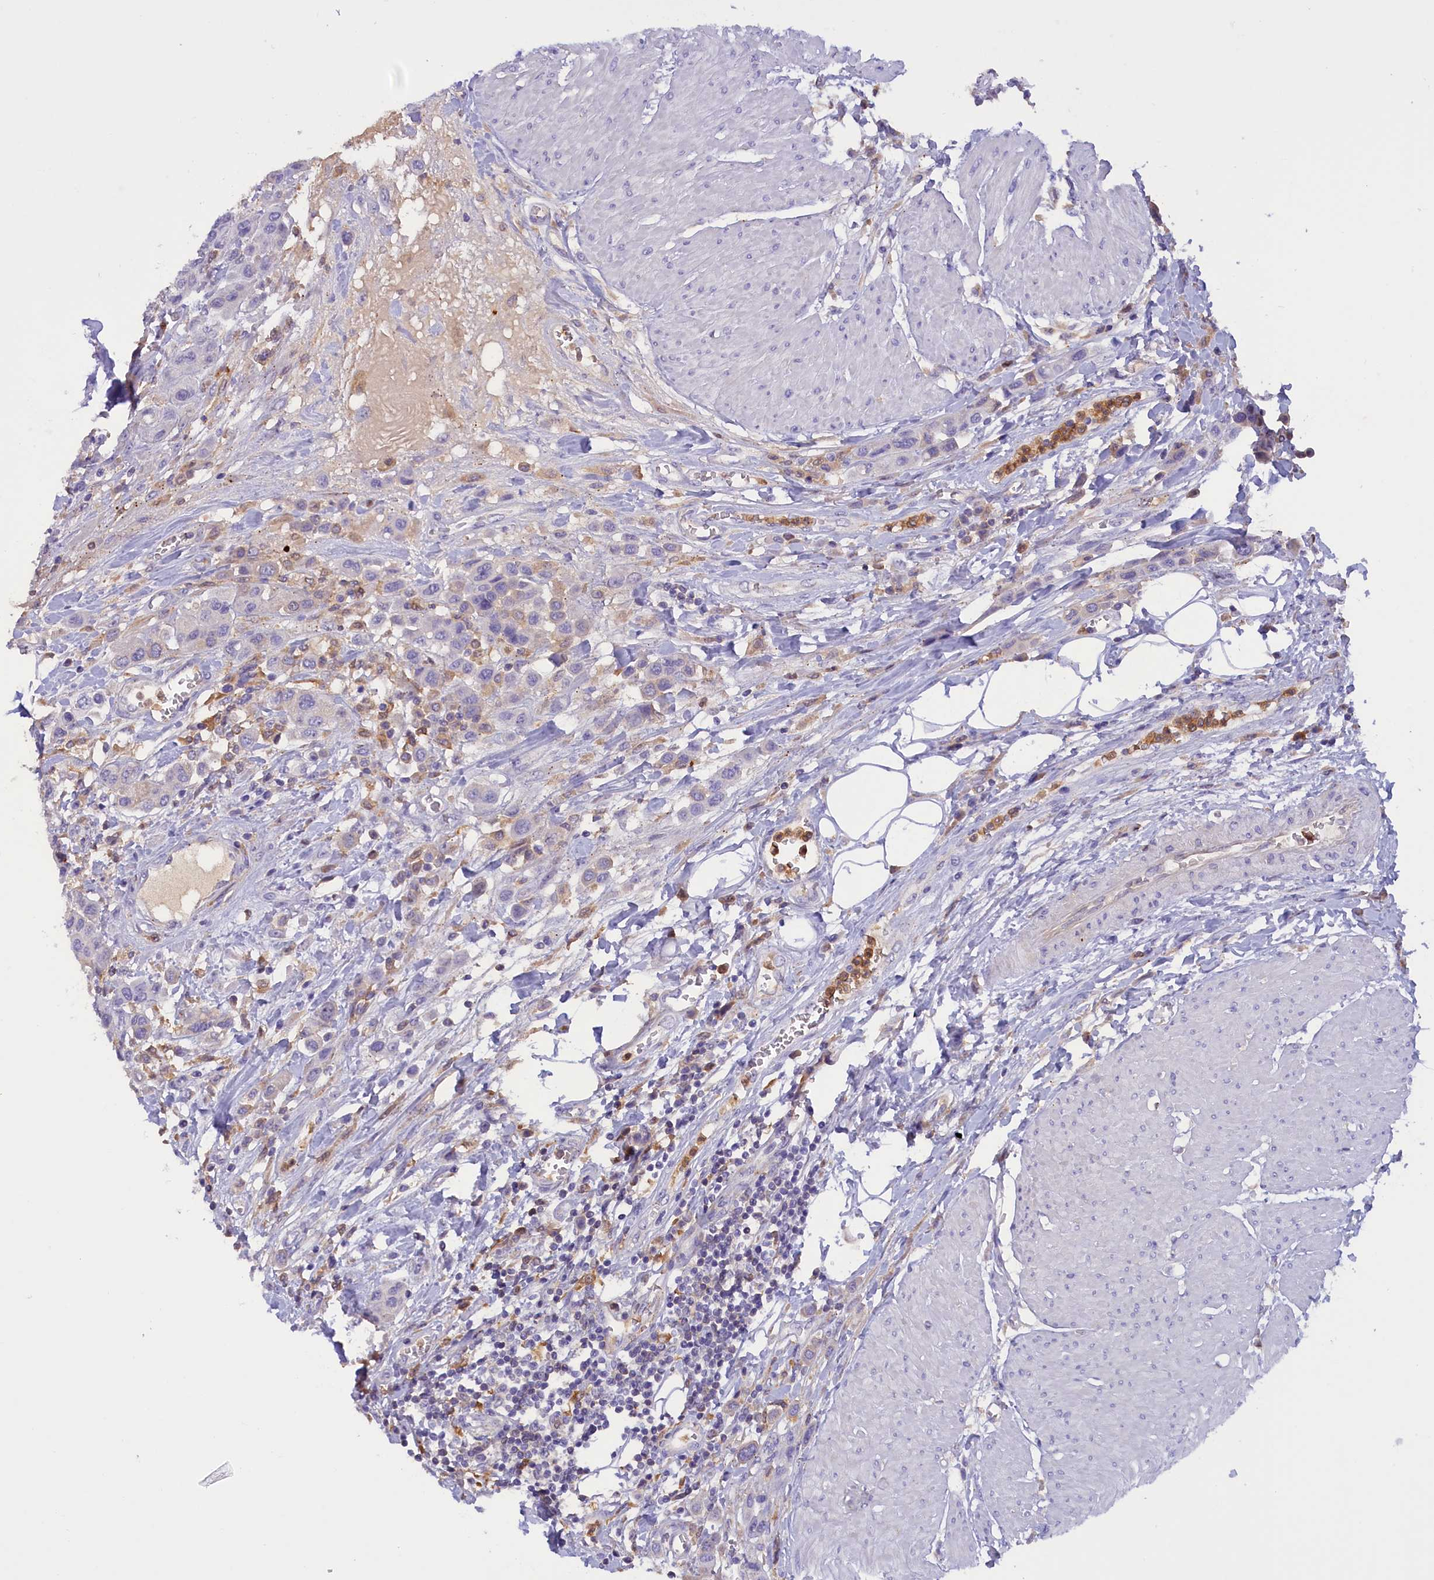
{"staining": {"intensity": "negative", "quantity": "none", "location": "none"}, "tissue": "urothelial cancer", "cell_type": "Tumor cells", "image_type": "cancer", "snomed": [{"axis": "morphology", "description": "Urothelial carcinoma, High grade"}, {"axis": "topography", "description": "Urinary bladder"}], "caption": "Immunohistochemistry image of neoplastic tissue: human high-grade urothelial carcinoma stained with DAB (3,3'-diaminobenzidine) reveals no significant protein expression in tumor cells.", "gene": "FAM149B1", "patient": {"sex": "male", "age": 50}}